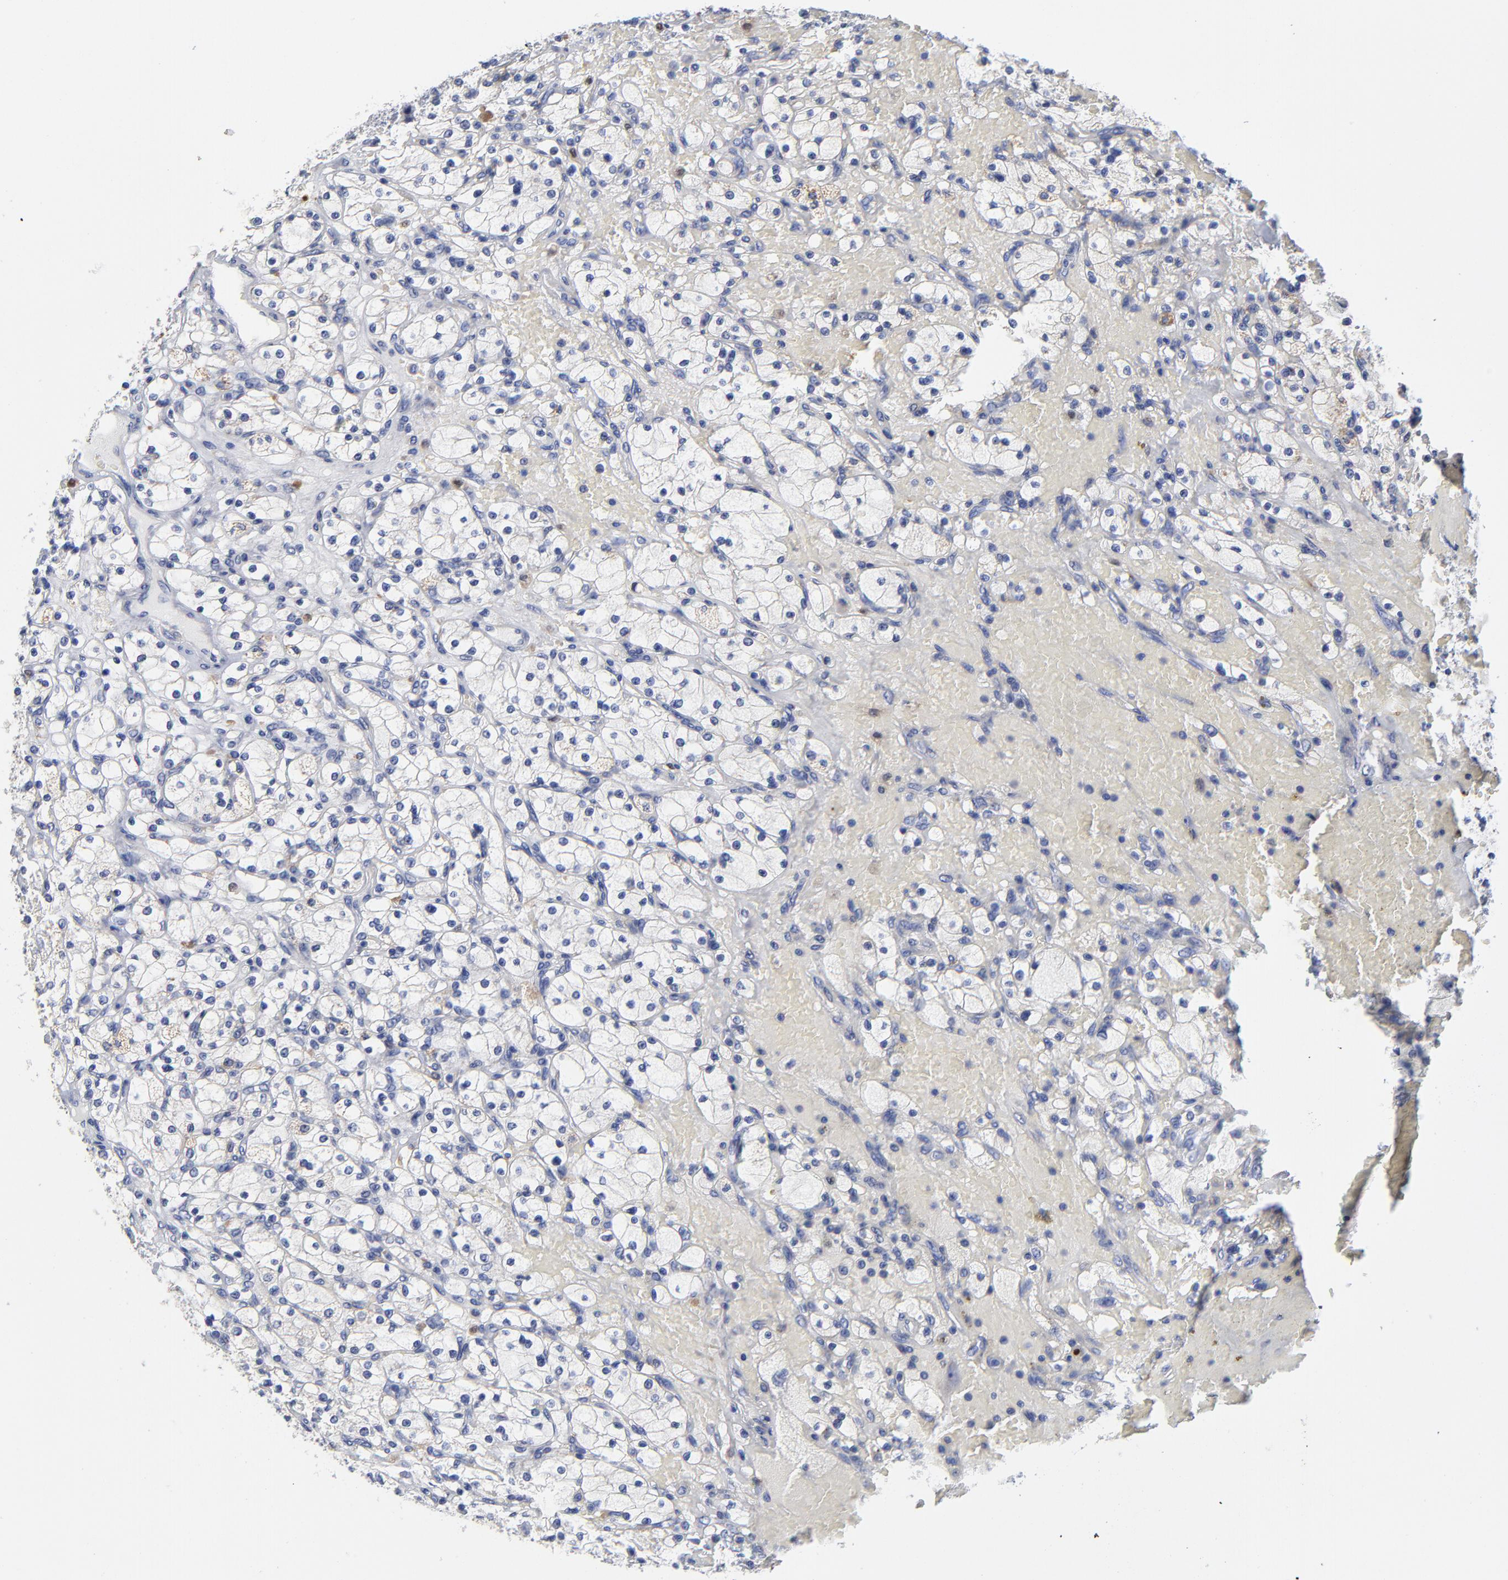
{"staining": {"intensity": "negative", "quantity": "none", "location": "none"}, "tissue": "renal cancer", "cell_type": "Tumor cells", "image_type": "cancer", "snomed": [{"axis": "morphology", "description": "Adenocarcinoma, NOS"}, {"axis": "topography", "description": "Kidney"}], "caption": "This is an immunohistochemistry (IHC) photomicrograph of human renal cancer (adenocarcinoma). There is no expression in tumor cells.", "gene": "PTP4A1", "patient": {"sex": "female", "age": 83}}